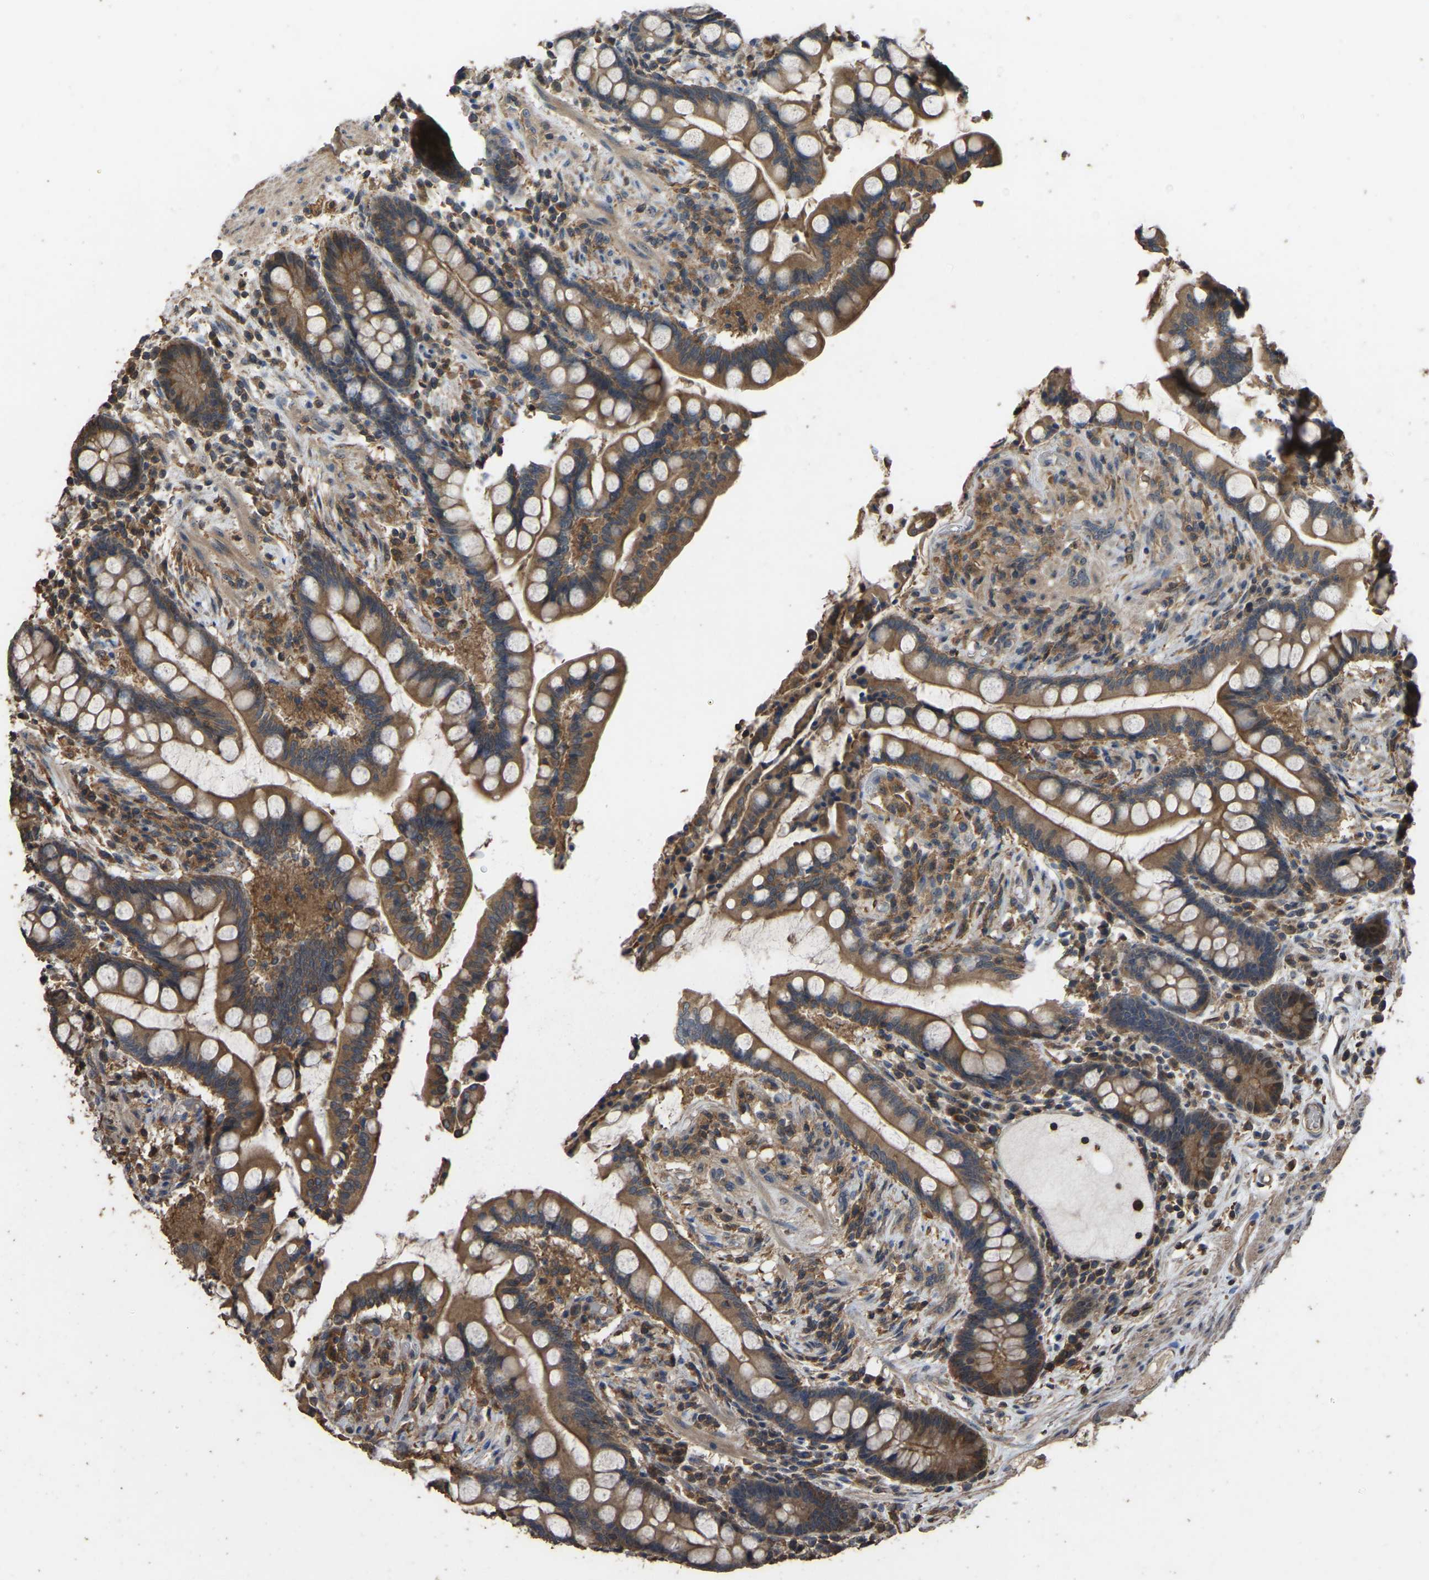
{"staining": {"intensity": "moderate", "quantity": ">75%", "location": "cytoplasmic/membranous"}, "tissue": "colon", "cell_type": "Endothelial cells", "image_type": "normal", "snomed": [{"axis": "morphology", "description": "Normal tissue, NOS"}, {"axis": "topography", "description": "Colon"}], "caption": "Immunohistochemical staining of unremarkable colon reveals medium levels of moderate cytoplasmic/membranous expression in approximately >75% of endothelial cells.", "gene": "FHIT", "patient": {"sex": "male", "age": 73}}